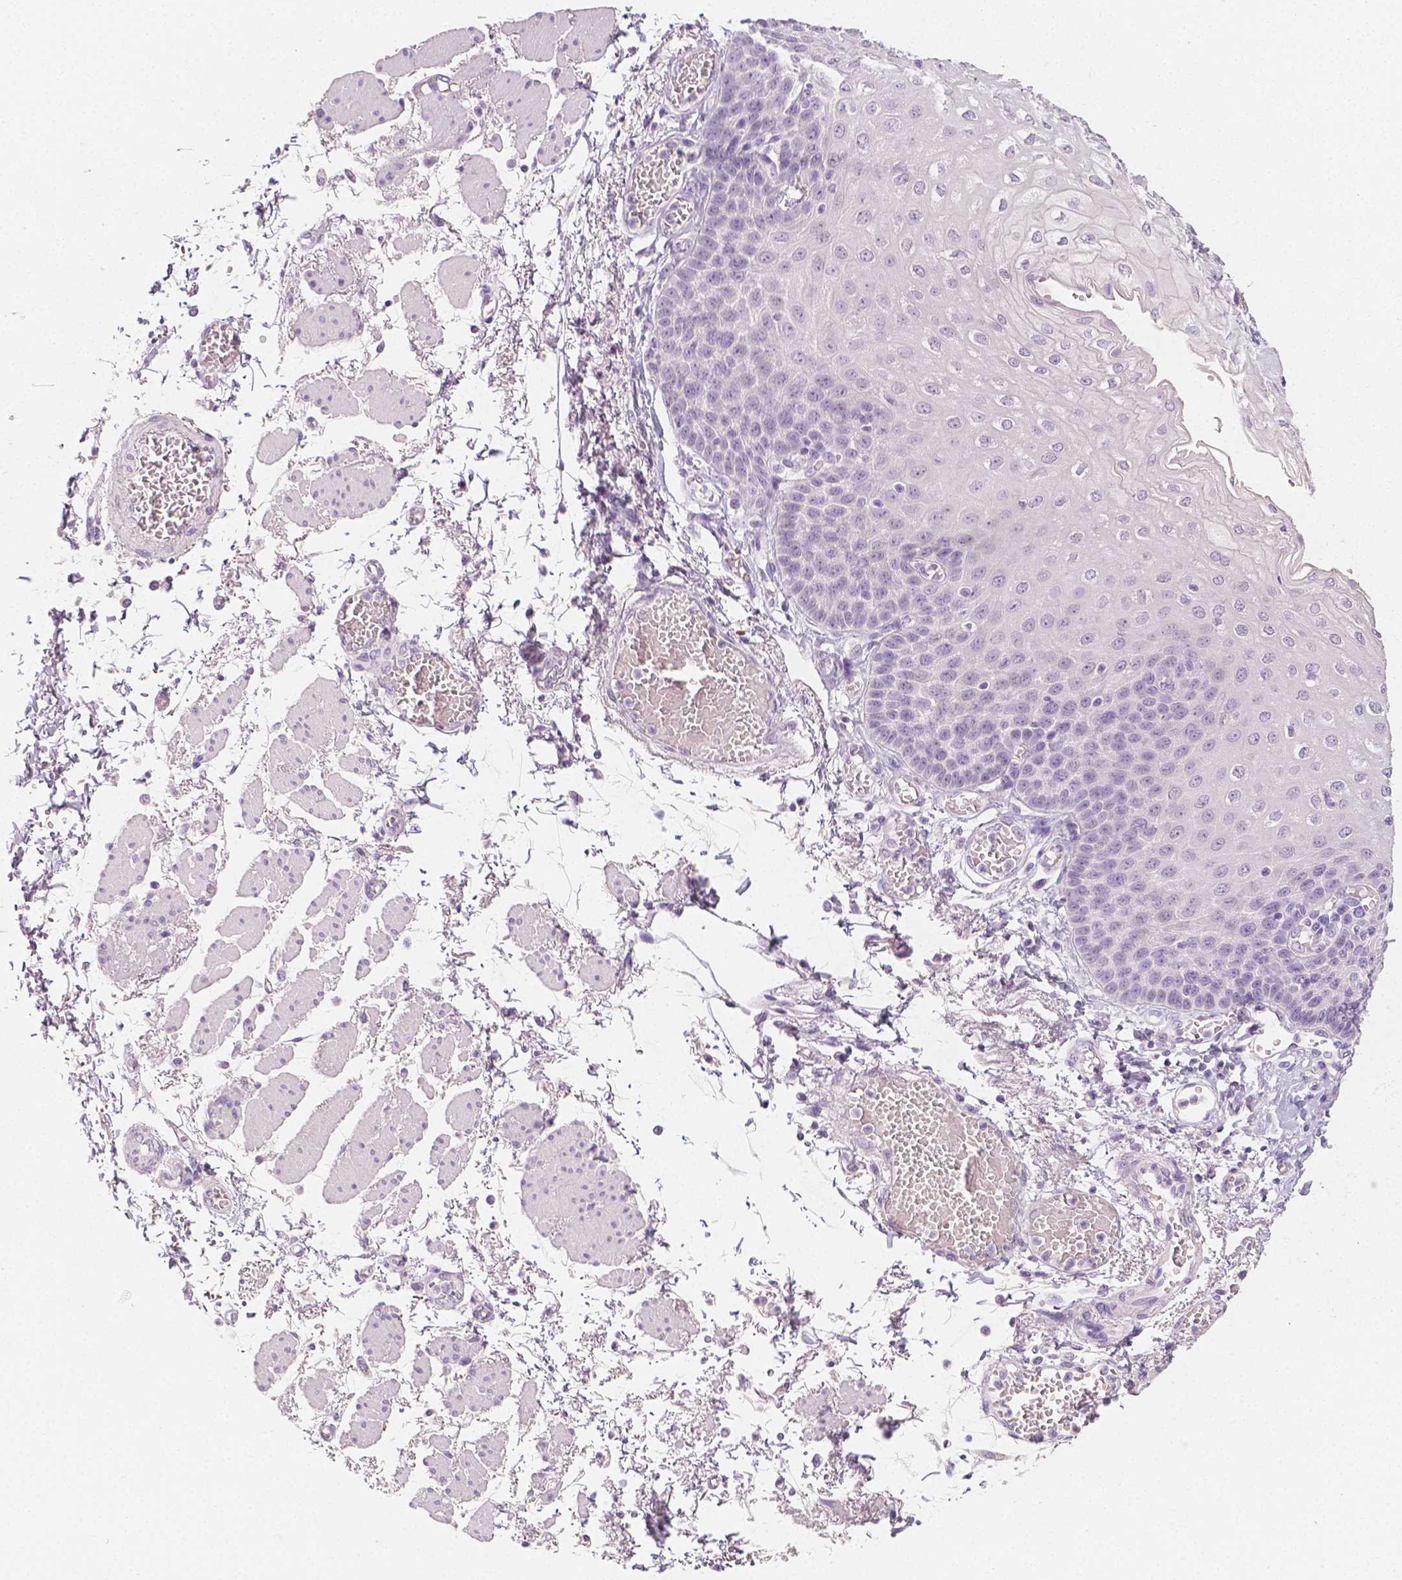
{"staining": {"intensity": "negative", "quantity": "none", "location": "none"}, "tissue": "esophagus", "cell_type": "Squamous epithelial cells", "image_type": "normal", "snomed": [{"axis": "morphology", "description": "Normal tissue, NOS"}, {"axis": "morphology", "description": "Adenocarcinoma, NOS"}, {"axis": "topography", "description": "Esophagus"}], "caption": "The histopathology image exhibits no significant positivity in squamous epithelial cells of esophagus.", "gene": "HNF1B", "patient": {"sex": "male", "age": 81}}